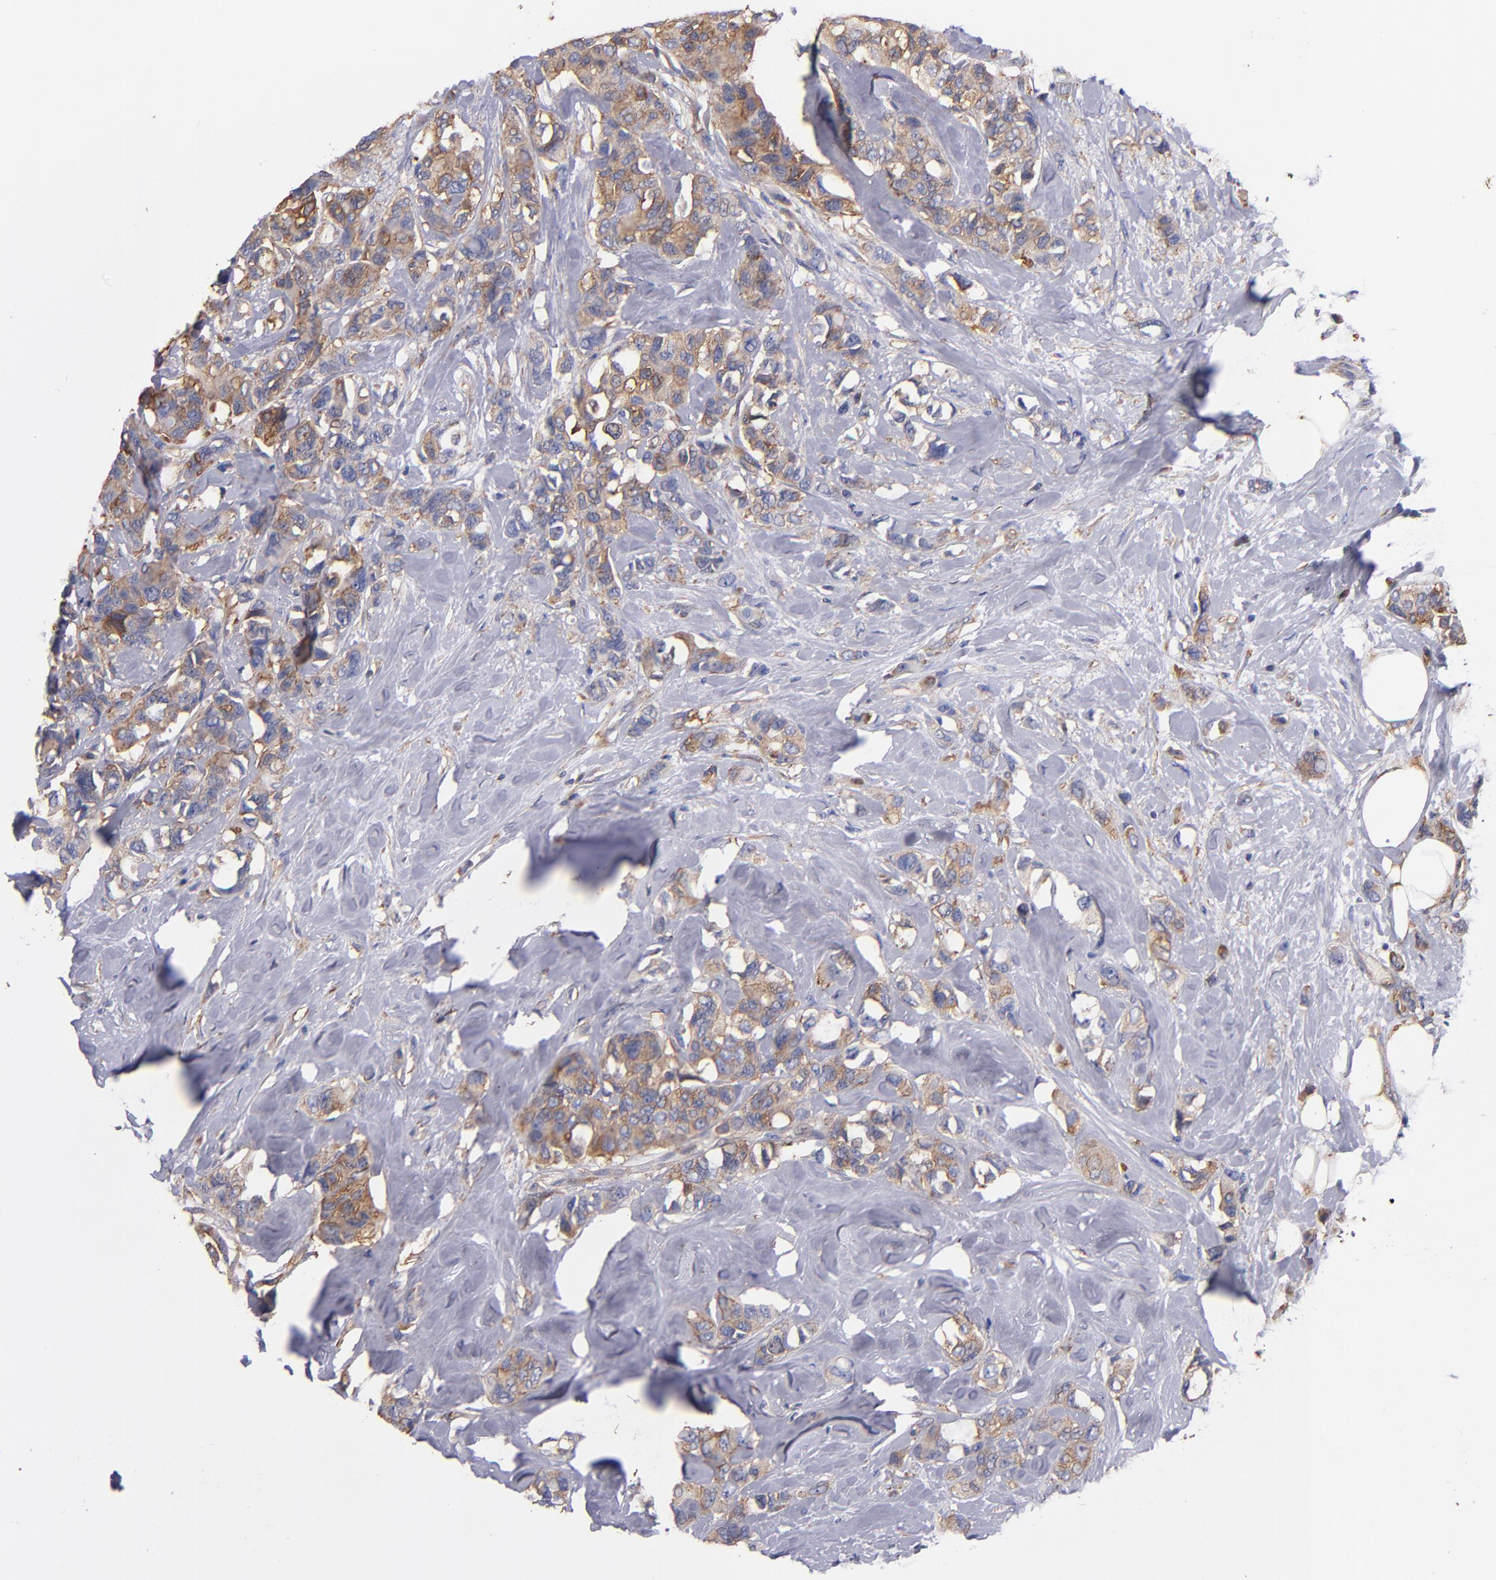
{"staining": {"intensity": "moderate", "quantity": "25%-75%", "location": "cytoplasmic/membranous"}, "tissue": "breast cancer", "cell_type": "Tumor cells", "image_type": "cancer", "snomed": [{"axis": "morphology", "description": "Duct carcinoma"}, {"axis": "topography", "description": "Breast"}], "caption": "IHC of human invasive ductal carcinoma (breast) exhibits medium levels of moderate cytoplasmic/membranous staining in about 25%-75% of tumor cells.", "gene": "MVP", "patient": {"sex": "female", "age": 51}}